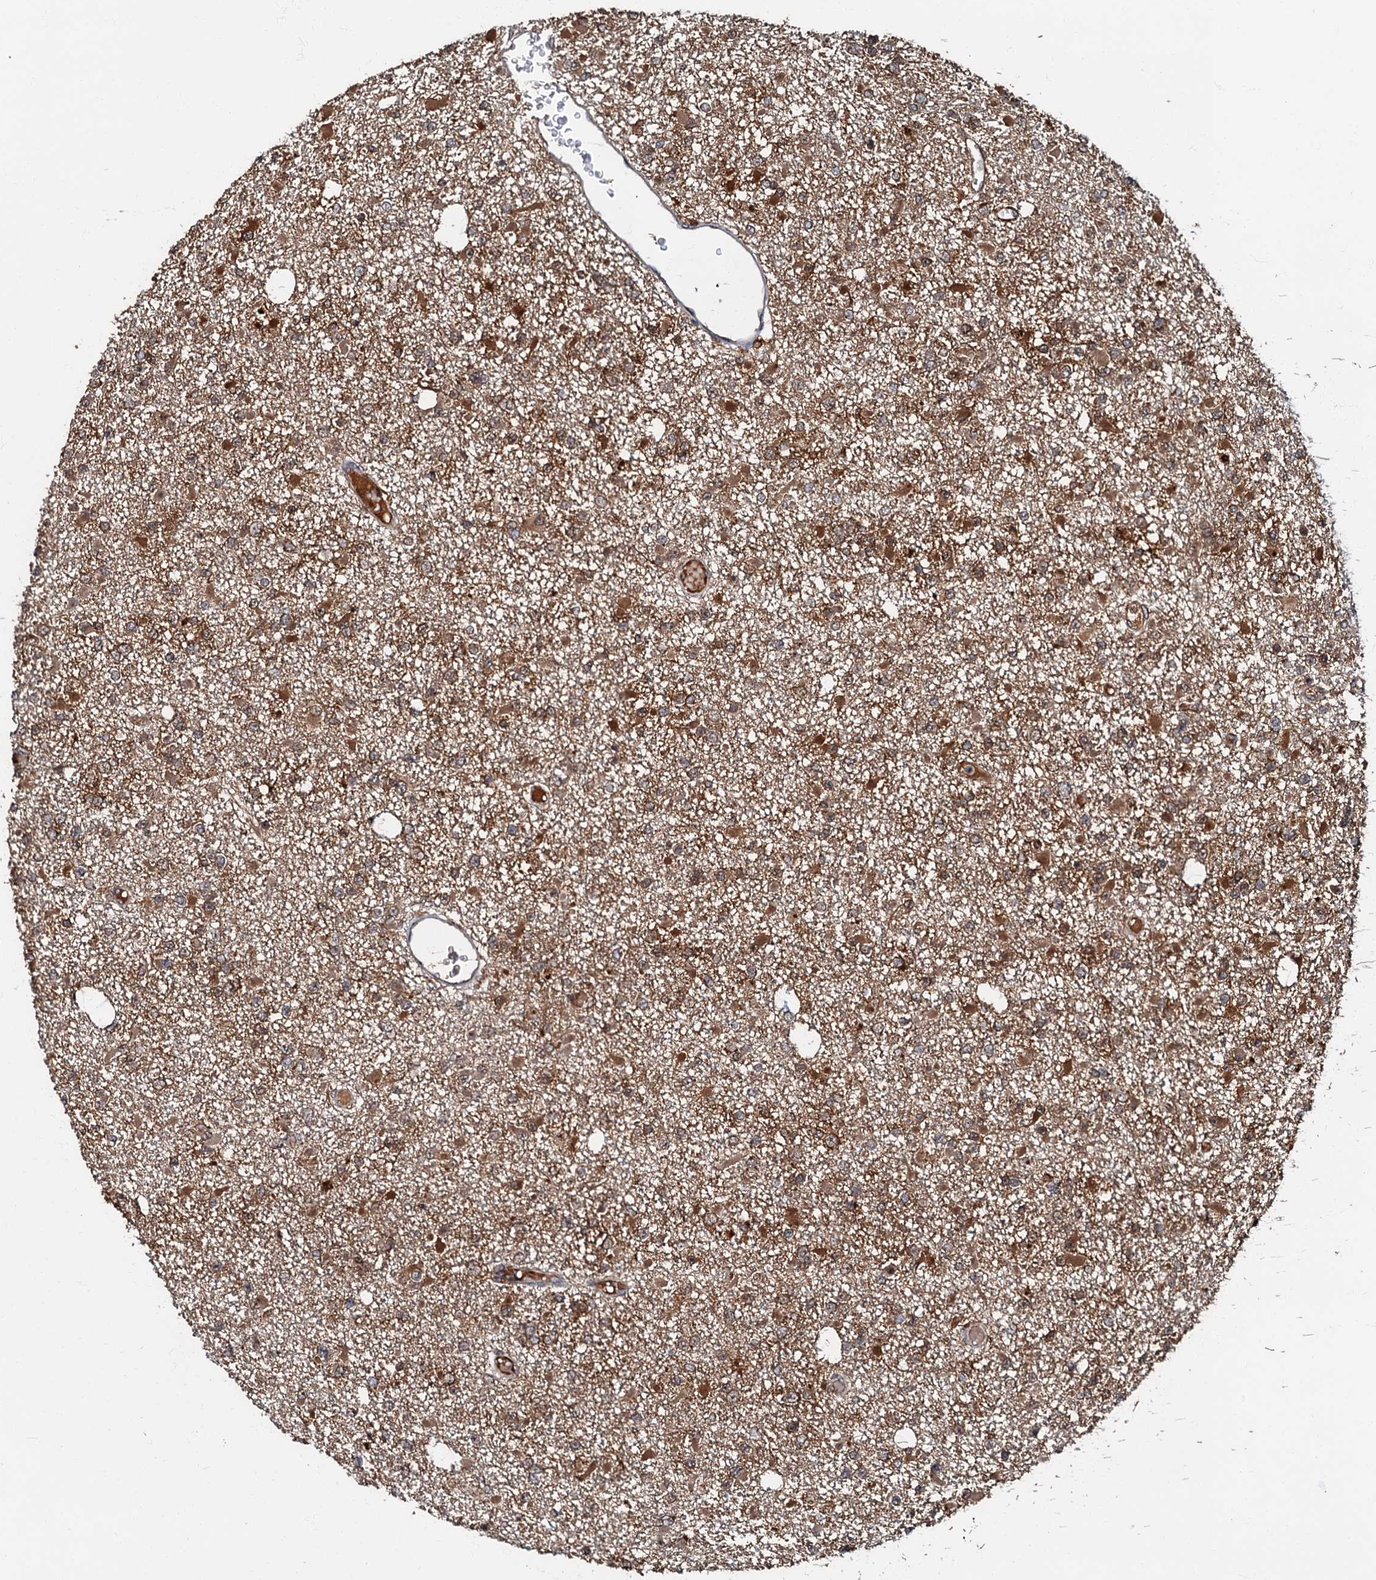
{"staining": {"intensity": "moderate", "quantity": "25%-75%", "location": "cytoplasmic/membranous"}, "tissue": "glioma", "cell_type": "Tumor cells", "image_type": "cancer", "snomed": [{"axis": "morphology", "description": "Glioma, malignant, Low grade"}, {"axis": "topography", "description": "Brain"}], "caption": "Immunohistochemistry (IHC) image of low-grade glioma (malignant) stained for a protein (brown), which shows medium levels of moderate cytoplasmic/membranous expression in approximately 25%-75% of tumor cells.", "gene": "C18orf32", "patient": {"sex": "female", "age": 22}}